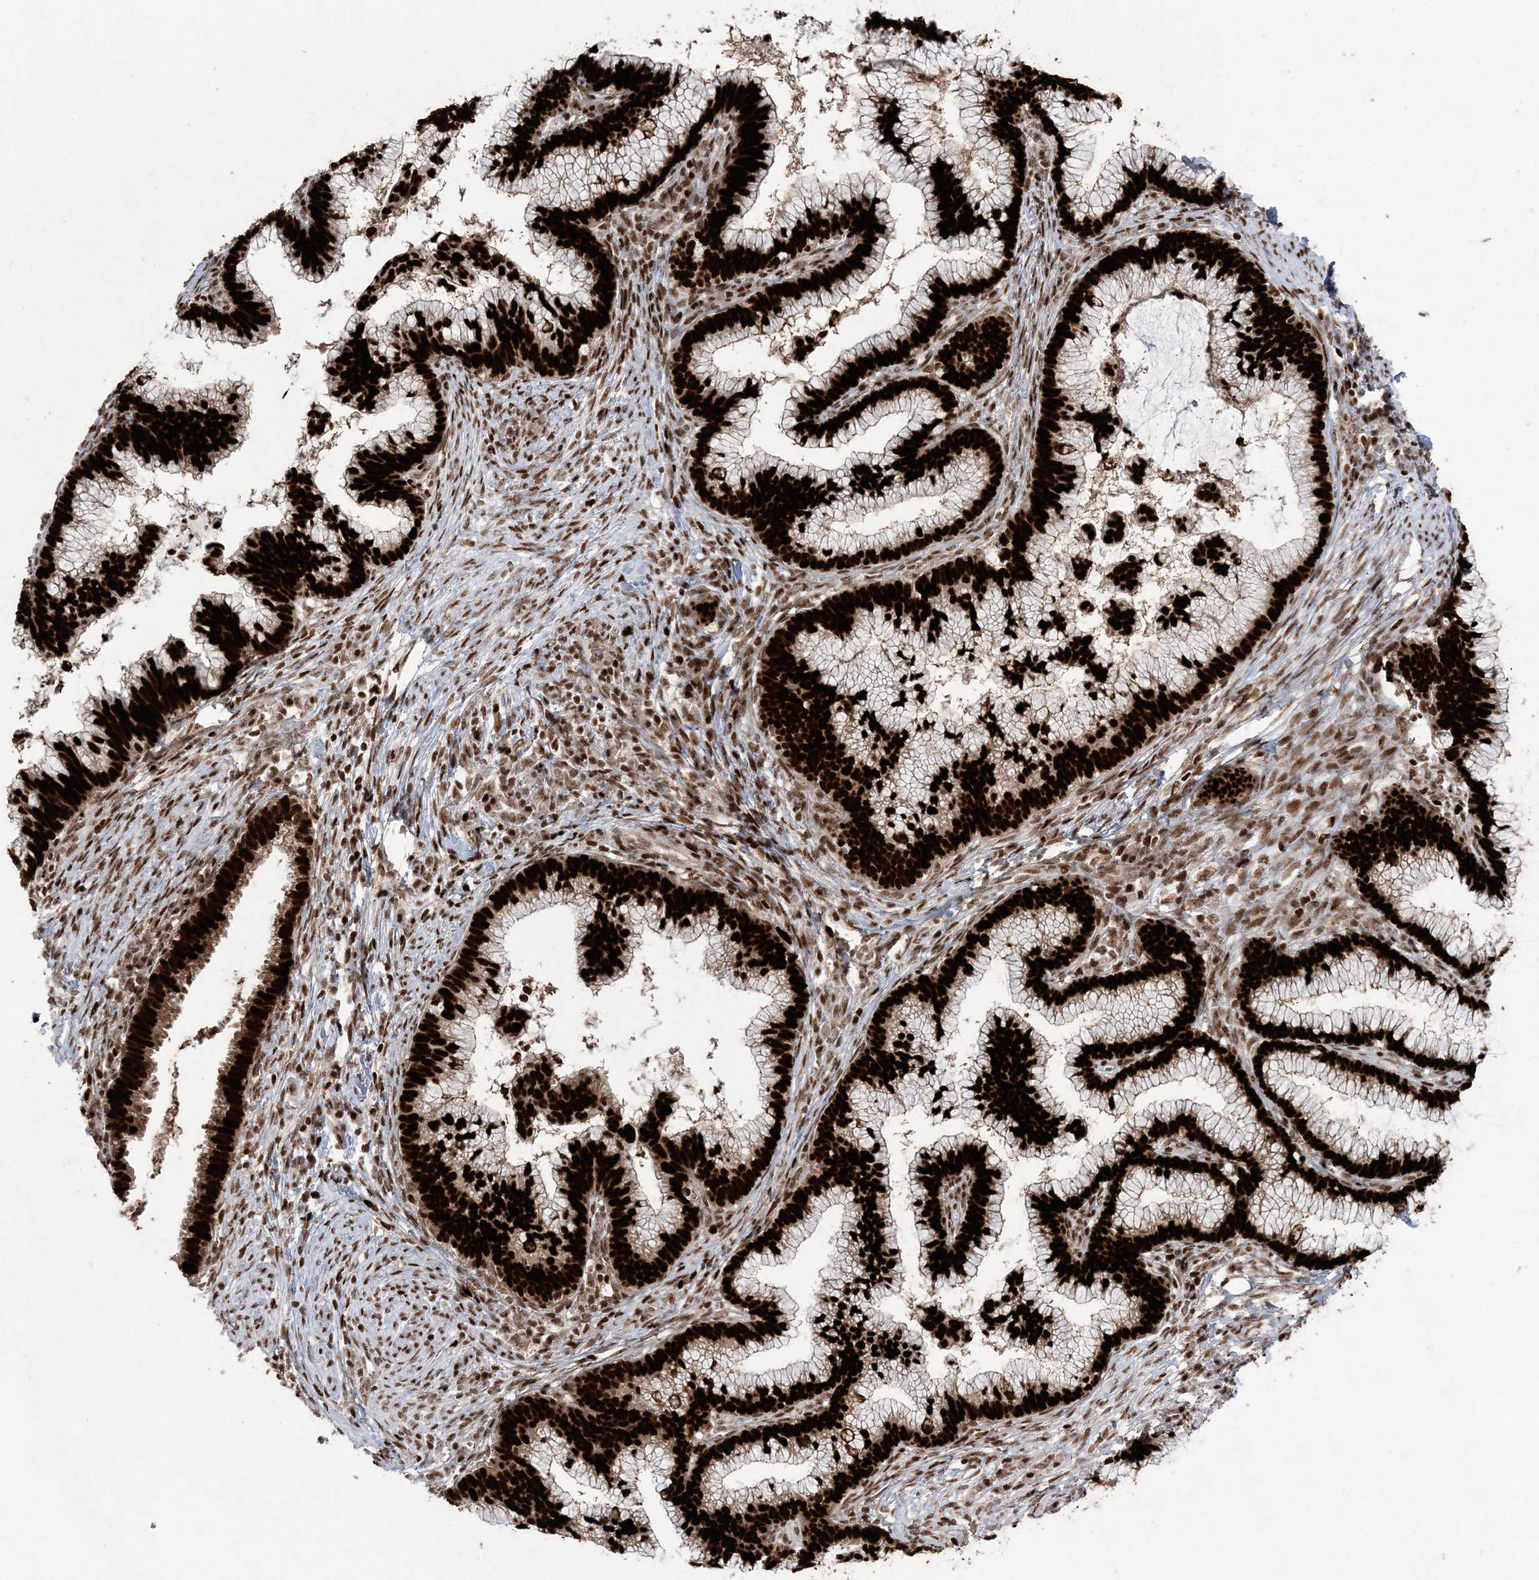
{"staining": {"intensity": "strong", "quantity": ">75%", "location": "nuclear"}, "tissue": "cervical cancer", "cell_type": "Tumor cells", "image_type": "cancer", "snomed": [{"axis": "morphology", "description": "Adenocarcinoma, NOS"}, {"axis": "topography", "description": "Cervix"}], "caption": "Adenocarcinoma (cervical) tissue demonstrates strong nuclear staining in about >75% of tumor cells", "gene": "LIG1", "patient": {"sex": "female", "age": 36}}